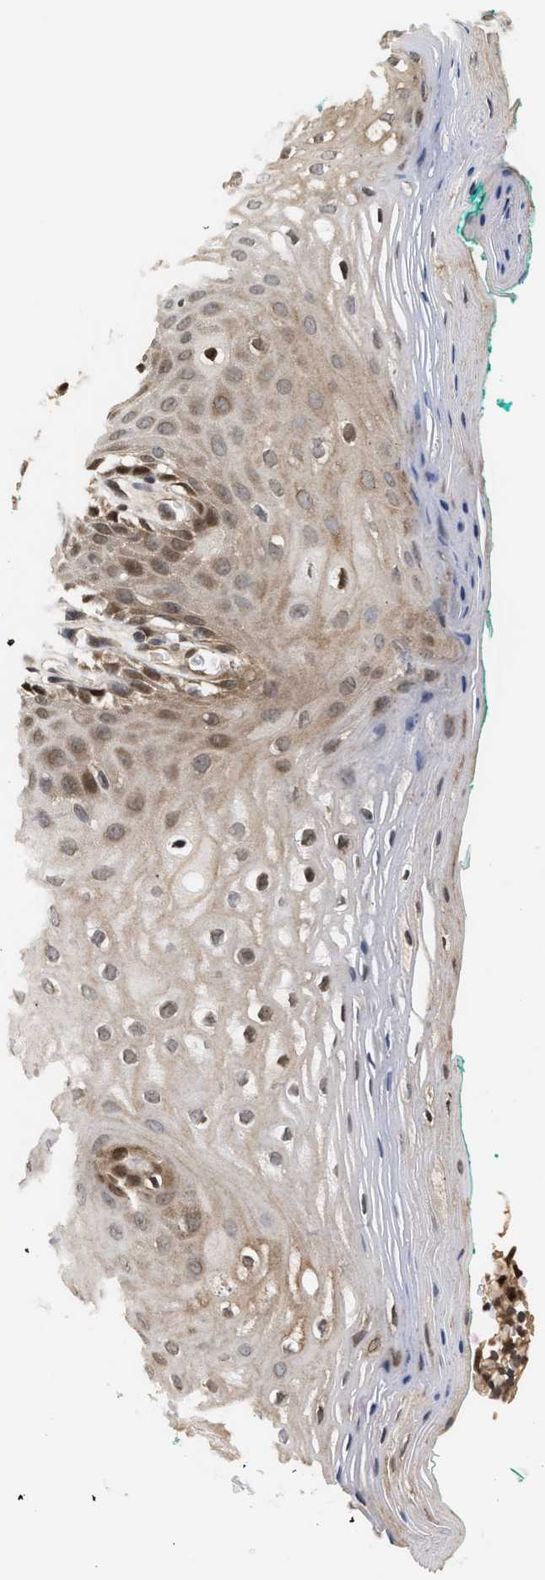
{"staining": {"intensity": "moderate", "quantity": ">75%", "location": "cytoplasmic/membranous,nuclear"}, "tissue": "oral mucosa", "cell_type": "Squamous epithelial cells", "image_type": "normal", "snomed": [{"axis": "morphology", "description": "Normal tissue, NOS"}, {"axis": "topography", "description": "Skeletal muscle"}, {"axis": "topography", "description": "Oral tissue"}, {"axis": "topography", "description": "Peripheral nerve tissue"}], "caption": "Protein staining shows moderate cytoplasmic/membranous,nuclear expression in approximately >75% of squamous epithelial cells in unremarkable oral mucosa.", "gene": "ABHD5", "patient": {"sex": "female", "age": 84}}